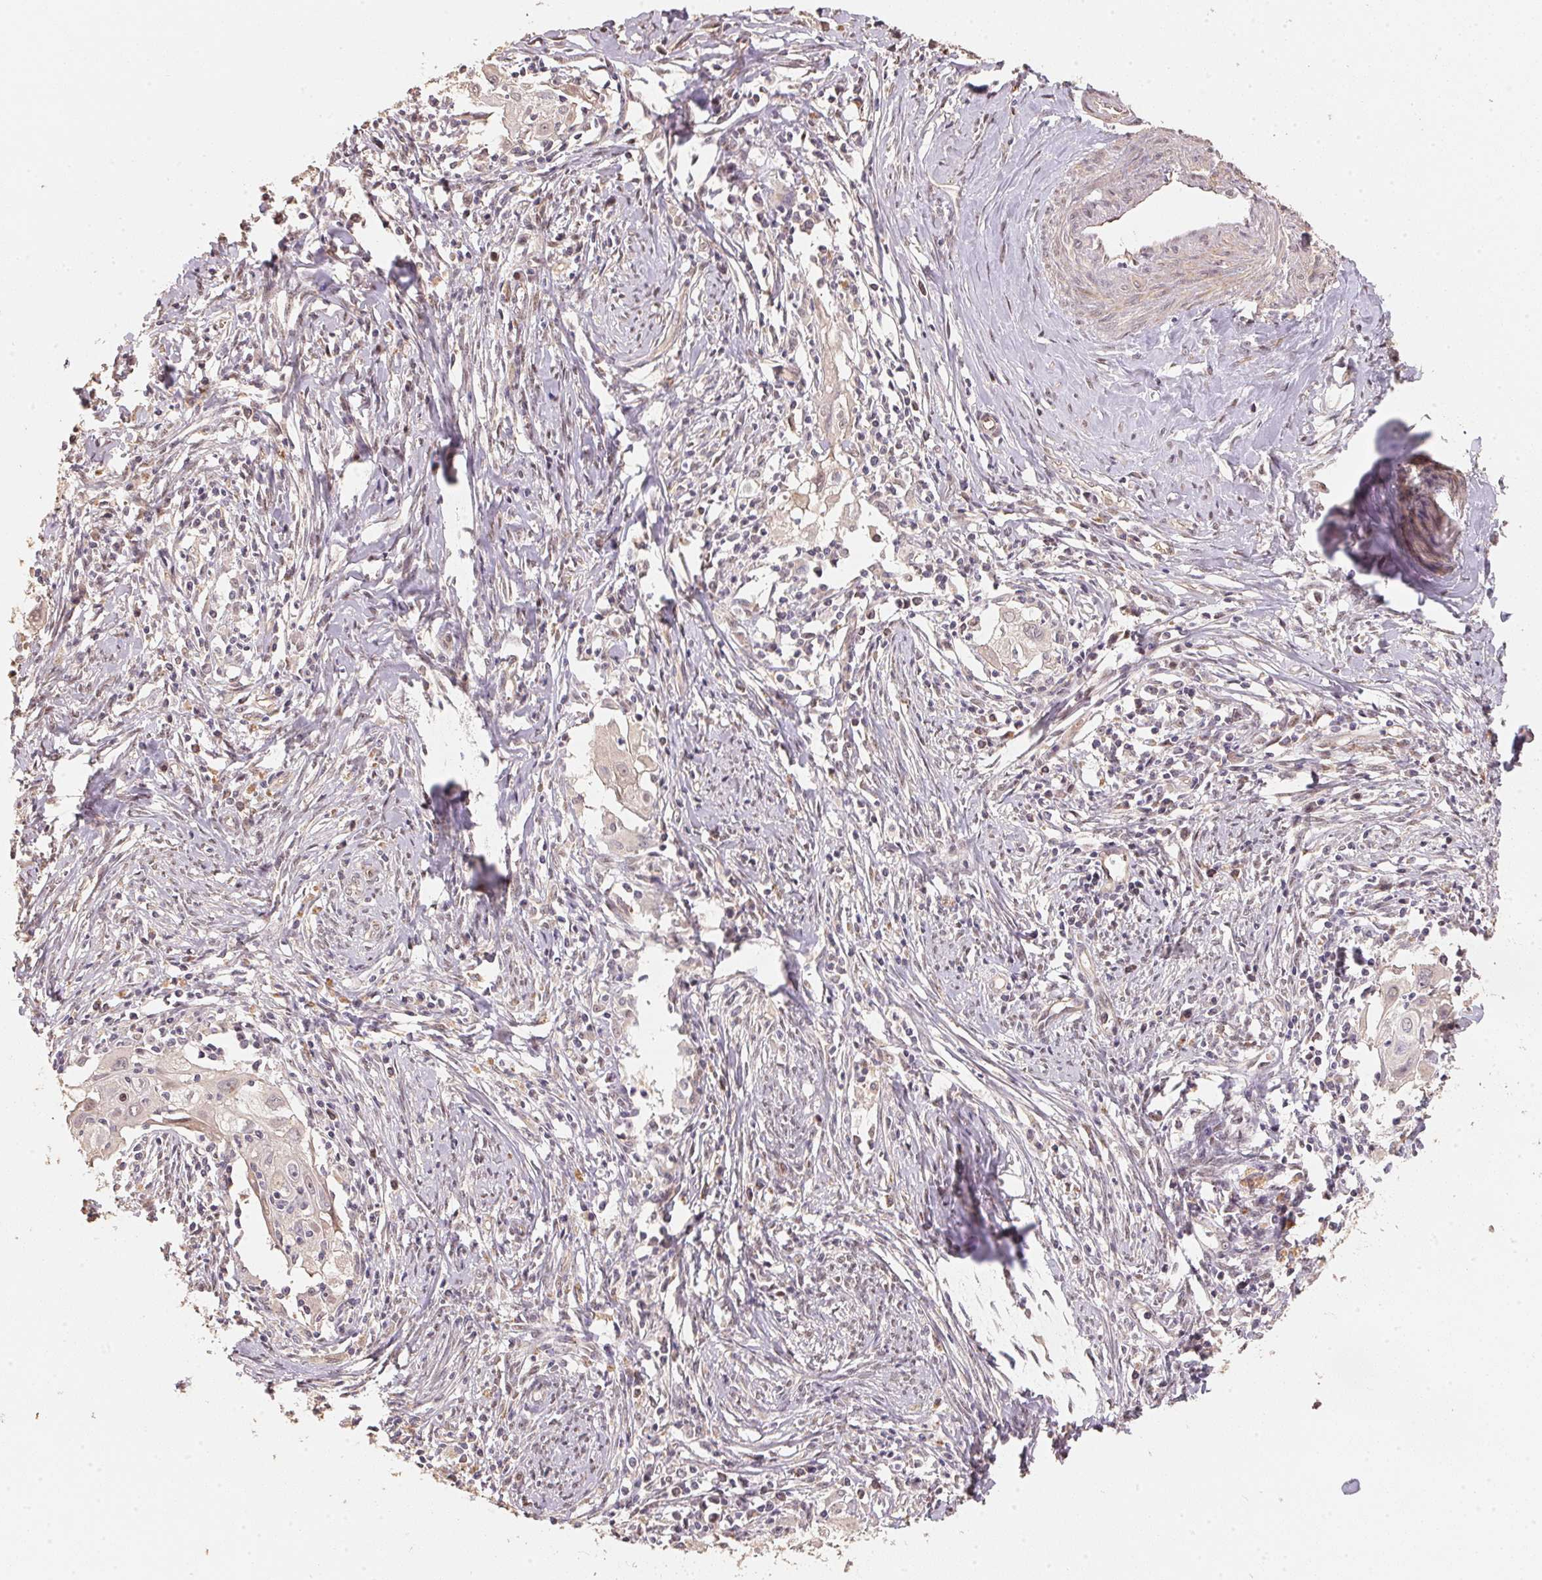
{"staining": {"intensity": "negative", "quantity": "none", "location": "none"}, "tissue": "cervical cancer", "cell_type": "Tumor cells", "image_type": "cancer", "snomed": [{"axis": "morphology", "description": "Squamous cell carcinoma, NOS"}, {"axis": "topography", "description": "Cervix"}], "caption": "Human cervical cancer stained for a protein using IHC demonstrates no staining in tumor cells.", "gene": "TMEM222", "patient": {"sex": "female", "age": 30}}